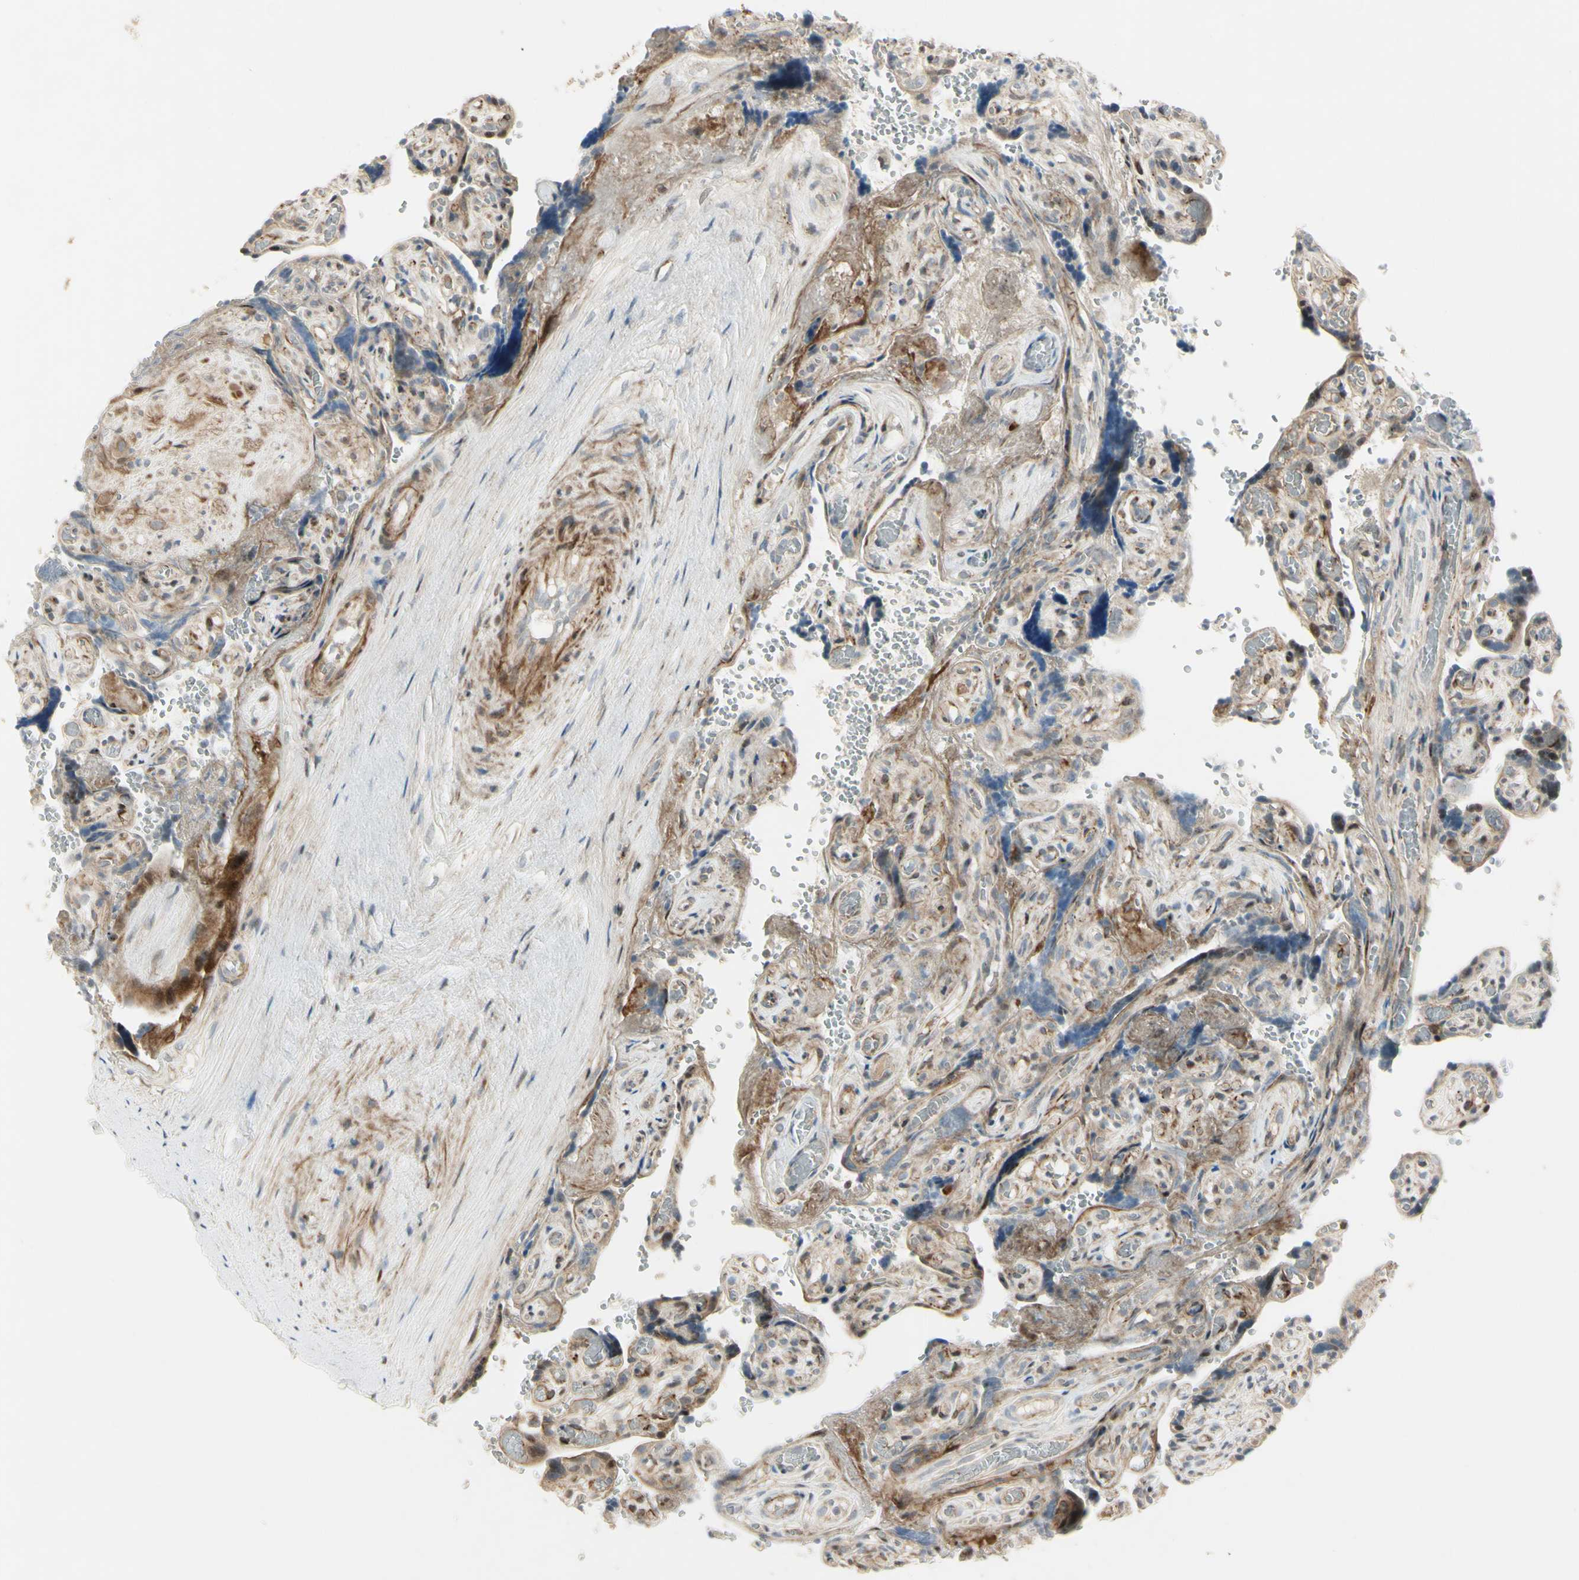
{"staining": {"intensity": "moderate", "quantity": ">75%", "location": "cytoplasmic/membranous,nuclear"}, "tissue": "placenta", "cell_type": "Trophoblastic cells", "image_type": "normal", "snomed": [{"axis": "morphology", "description": "Normal tissue, NOS"}, {"axis": "topography", "description": "Placenta"}], "caption": "Benign placenta was stained to show a protein in brown. There is medium levels of moderate cytoplasmic/membranous,nuclear expression in approximately >75% of trophoblastic cells. The protein of interest is stained brown, and the nuclei are stained in blue (DAB (3,3'-diaminobenzidine) IHC with brightfield microscopy, high magnification).", "gene": "NDFIP1", "patient": {"sex": "female", "age": 30}}